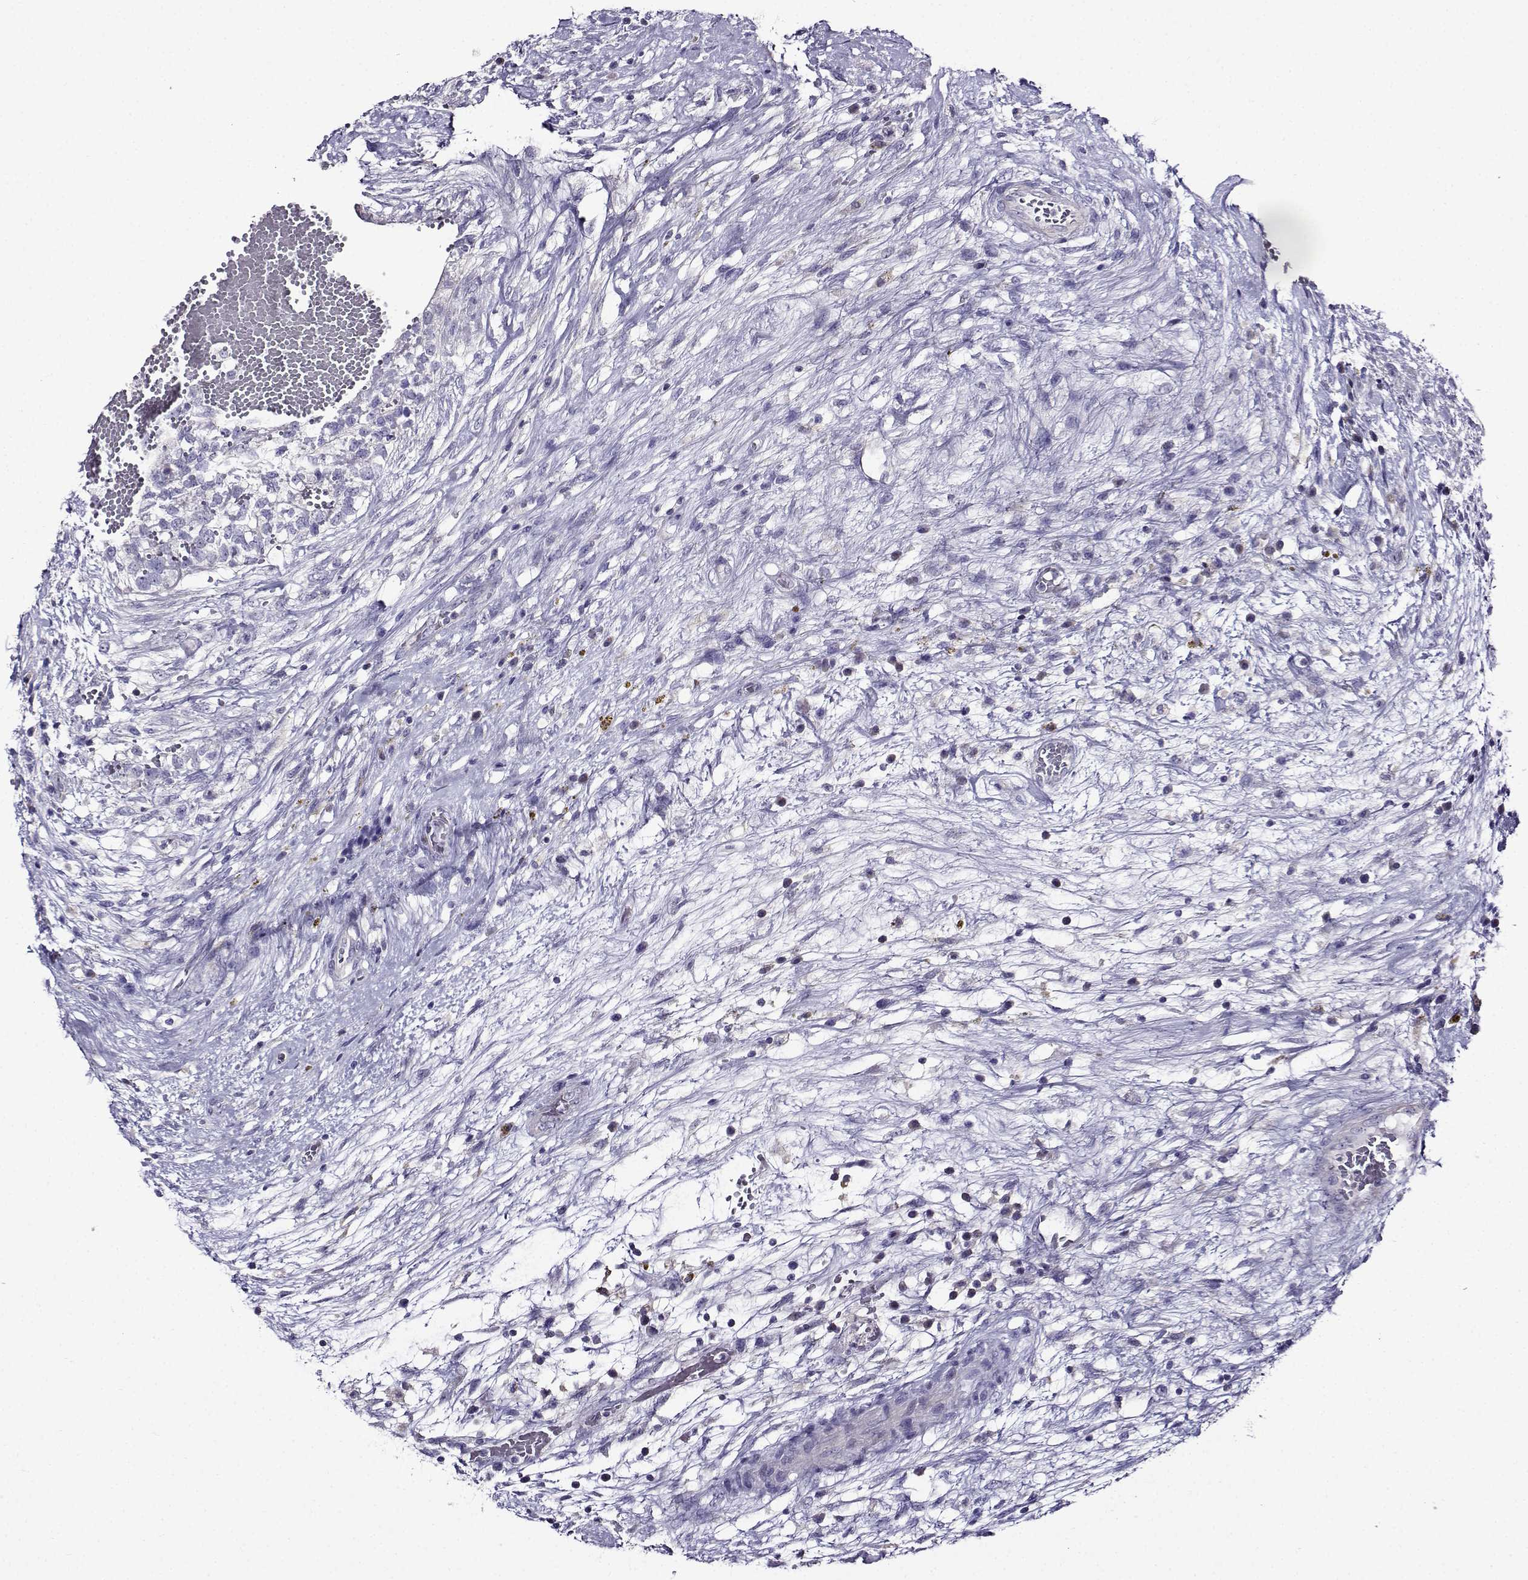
{"staining": {"intensity": "negative", "quantity": "none", "location": "none"}, "tissue": "testis cancer", "cell_type": "Tumor cells", "image_type": "cancer", "snomed": [{"axis": "morphology", "description": "Normal tissue, NOS"}, {"axis": "morphology", "description": "Carcinoma, Embryonal, NOS"}, {"axis": "topography", "description": "Testis"}, {"axis": "topography", "description": "Epididymis"}], "caption": "High magnification brightfield microscopy of embryonal carcinoma (testis) stained with DAB (3,3'-diaminobenzidine) (brown) and counterstained with hematoxylin (blue): tumor cells show no significant expression.", "gene": "TMEM266", "patient": {"sex": "male", "age": 32}}